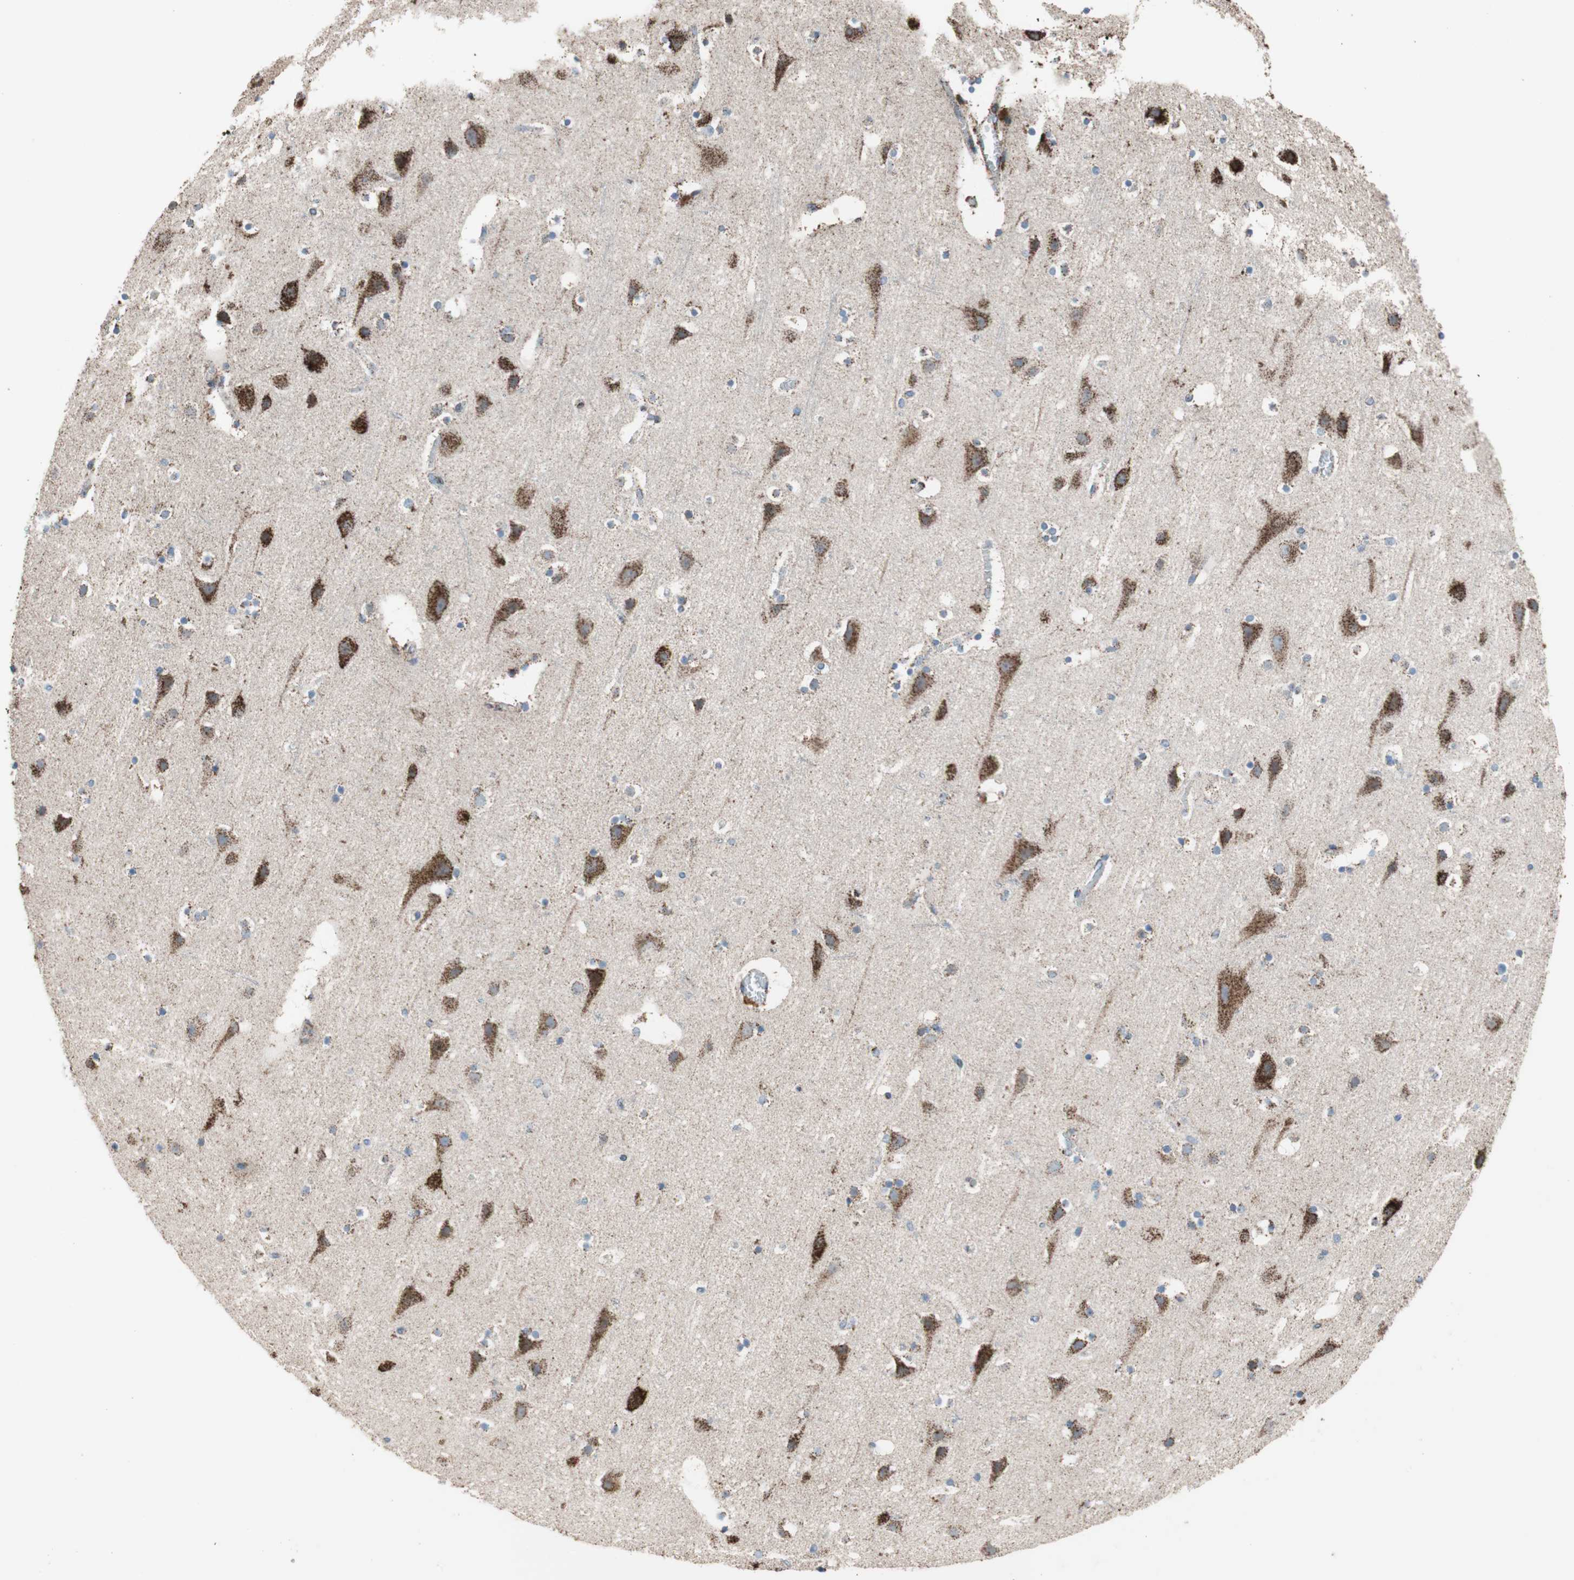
{"staining": {"intensity": "weak", "quantity": "25%-75%", "location": "cytoplasmic/membranous"}, "tissue": "cerebral cortex", "cell_type": "Endothelial cells", "image_type": "normal", "snomed": [{"axis": "morphology", "description": "Normal tissue, NOS"}, {"axis": "topography", "description": "Cerebral cortex"}], "caption": "Immunohistochemistry (DAB) staining of normal cerebral cortex displays weak cytoplasmic/membranous protein expression in approximately 25%-75% of endothelial cells. Ihc stains the protein in brown and the nuclei are stained blue.", "gene": "PCSK4", "patient": {"sex": "male", "age": 45}}